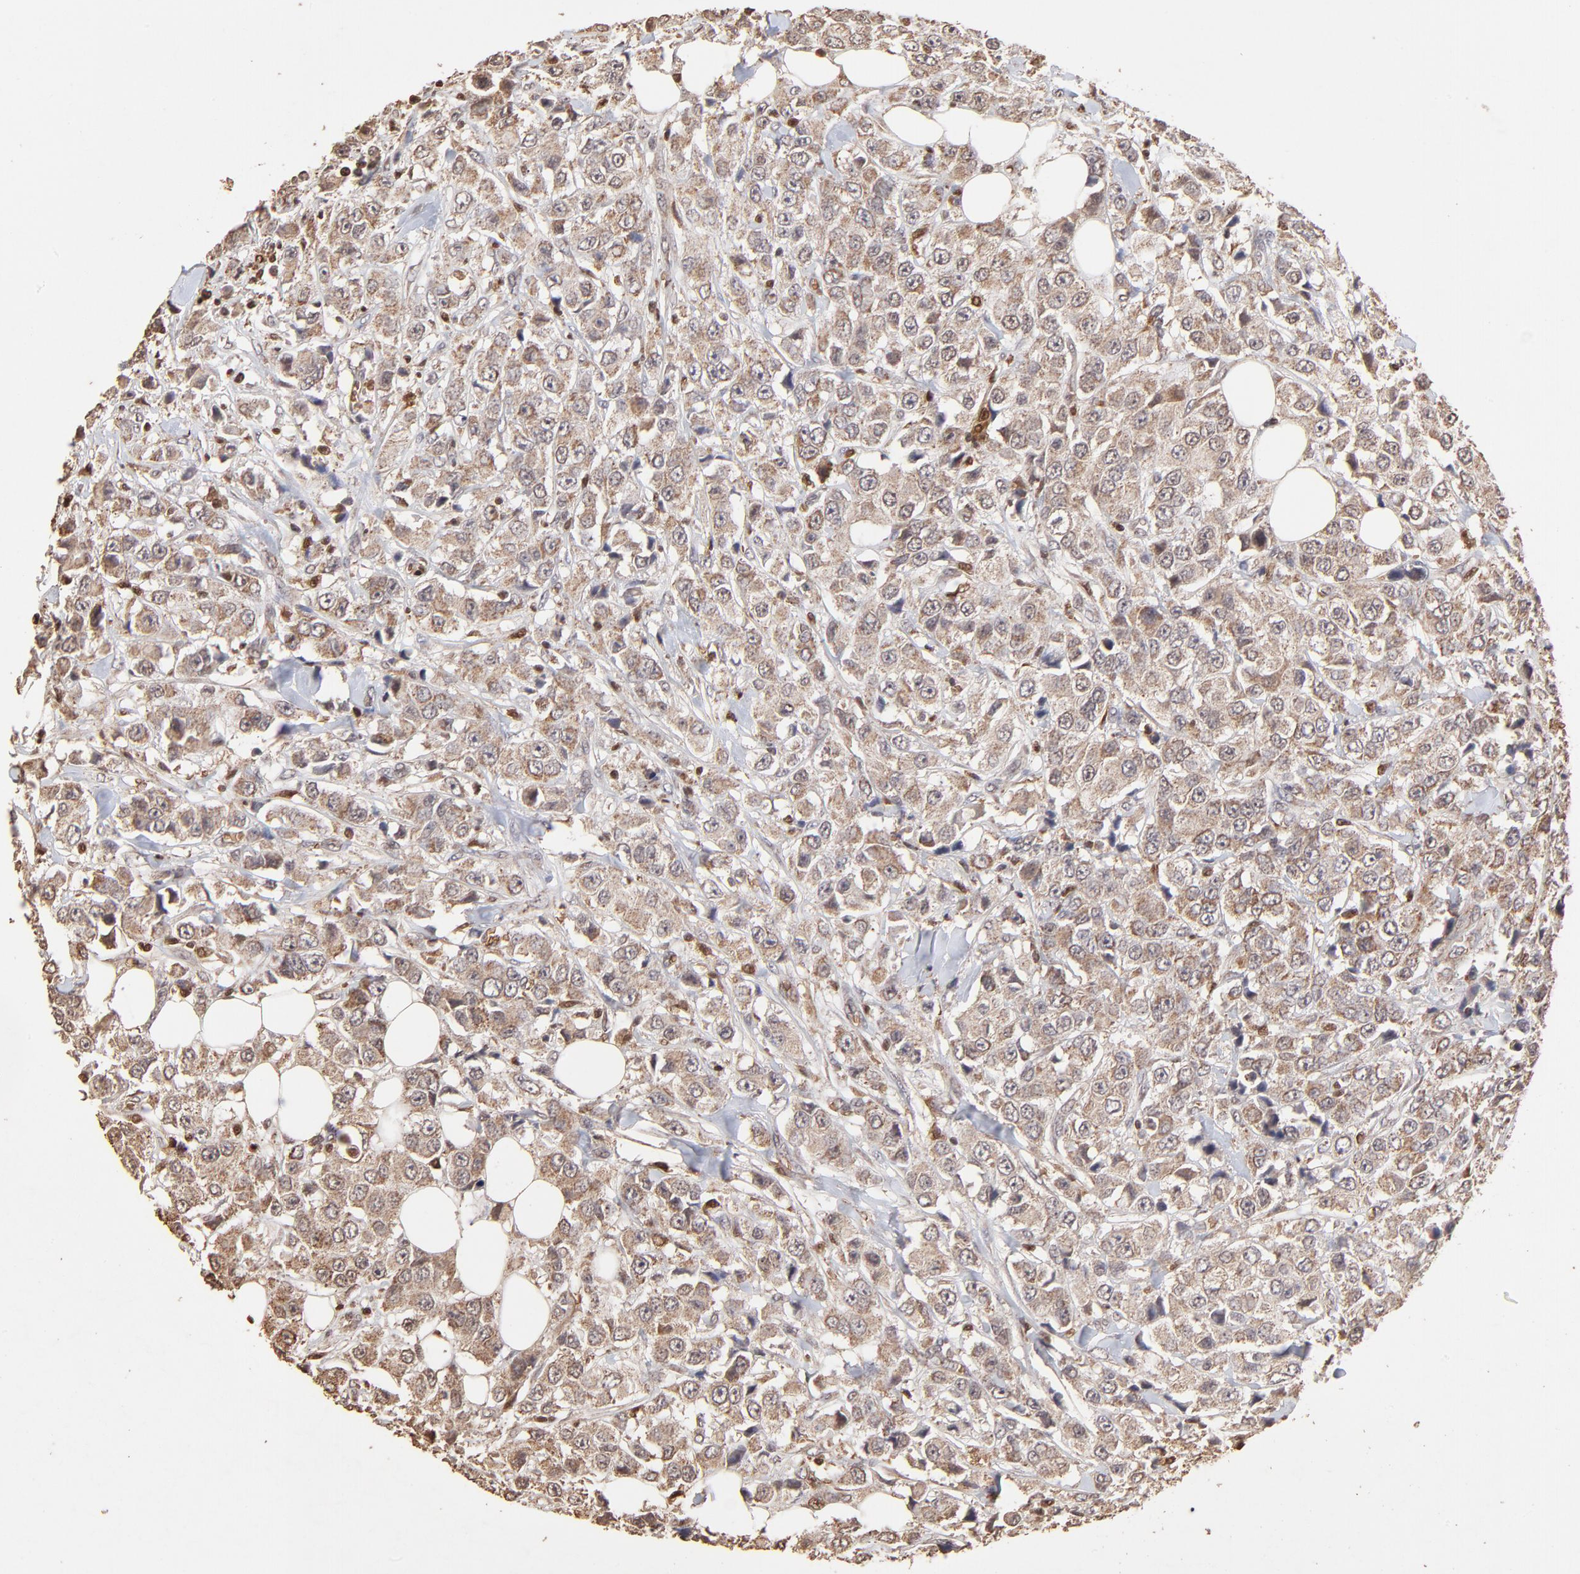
{"staining": {"intensity": "weak", "quantity": ">75%", "location": "cytoplasmic/membranous"}, "tissue": "breast cancer", "cell_type": "Tumor cells", "image_type": "cancer", "snomed": [{"axis": "morphology", "description": "Duct carcinoma"}, {"axis": "topography", "description": "Breast"}], "caption": "Brown immunohistochemical staining in human breast cancer shows weak cytoplasmic/membranous positivity in about >75% of tumor cells.", "gene": "CASP1", "patient": {"sex": "female", "age": 58}}